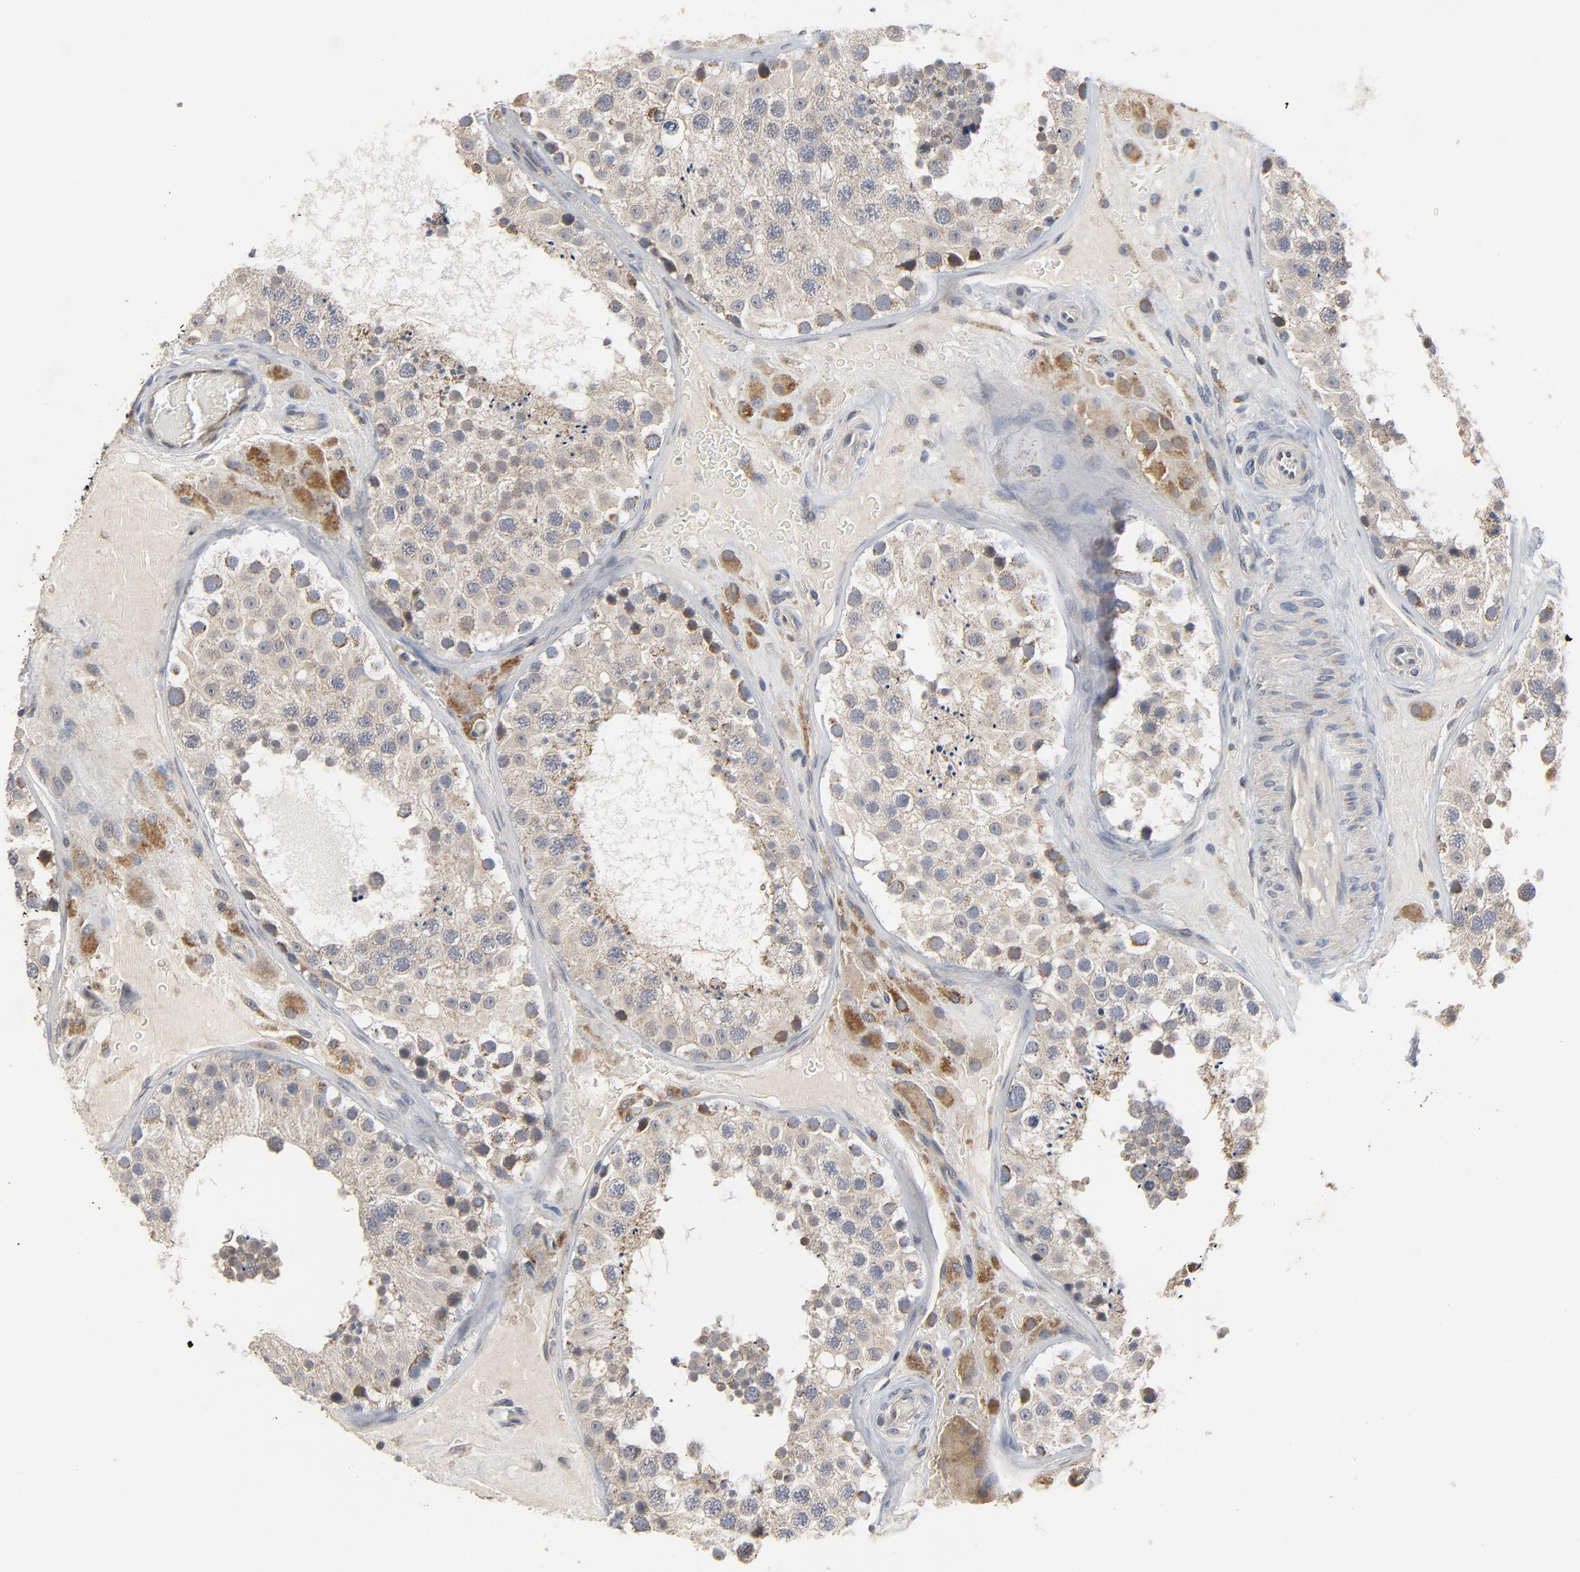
{"staining": {"intensity": "weak", "quantity": ">75%", "location": "cytoplasmic/membranous"}, "tissue": "testis", "cell_type": "Cells in seminiferous ducts", "image_type": "normal", "snomed": [{"axis": "morphology", "description": "Normal tissue, NOS"}, {"axis": "topography", "description": "Testis"}], "caption": "Immunohistochemical staining of unremarkable testis demonstrates low levels of weak cytoplasmic/membranous expression in about >75% of cells in seminiferous ducts. (Stains: DAB in brown, nuclei in blue, Microscopy: brightfield microscopy at high magnification).", "gene": "C14orf119", "patient": {"sex": "male", "age": 26}}